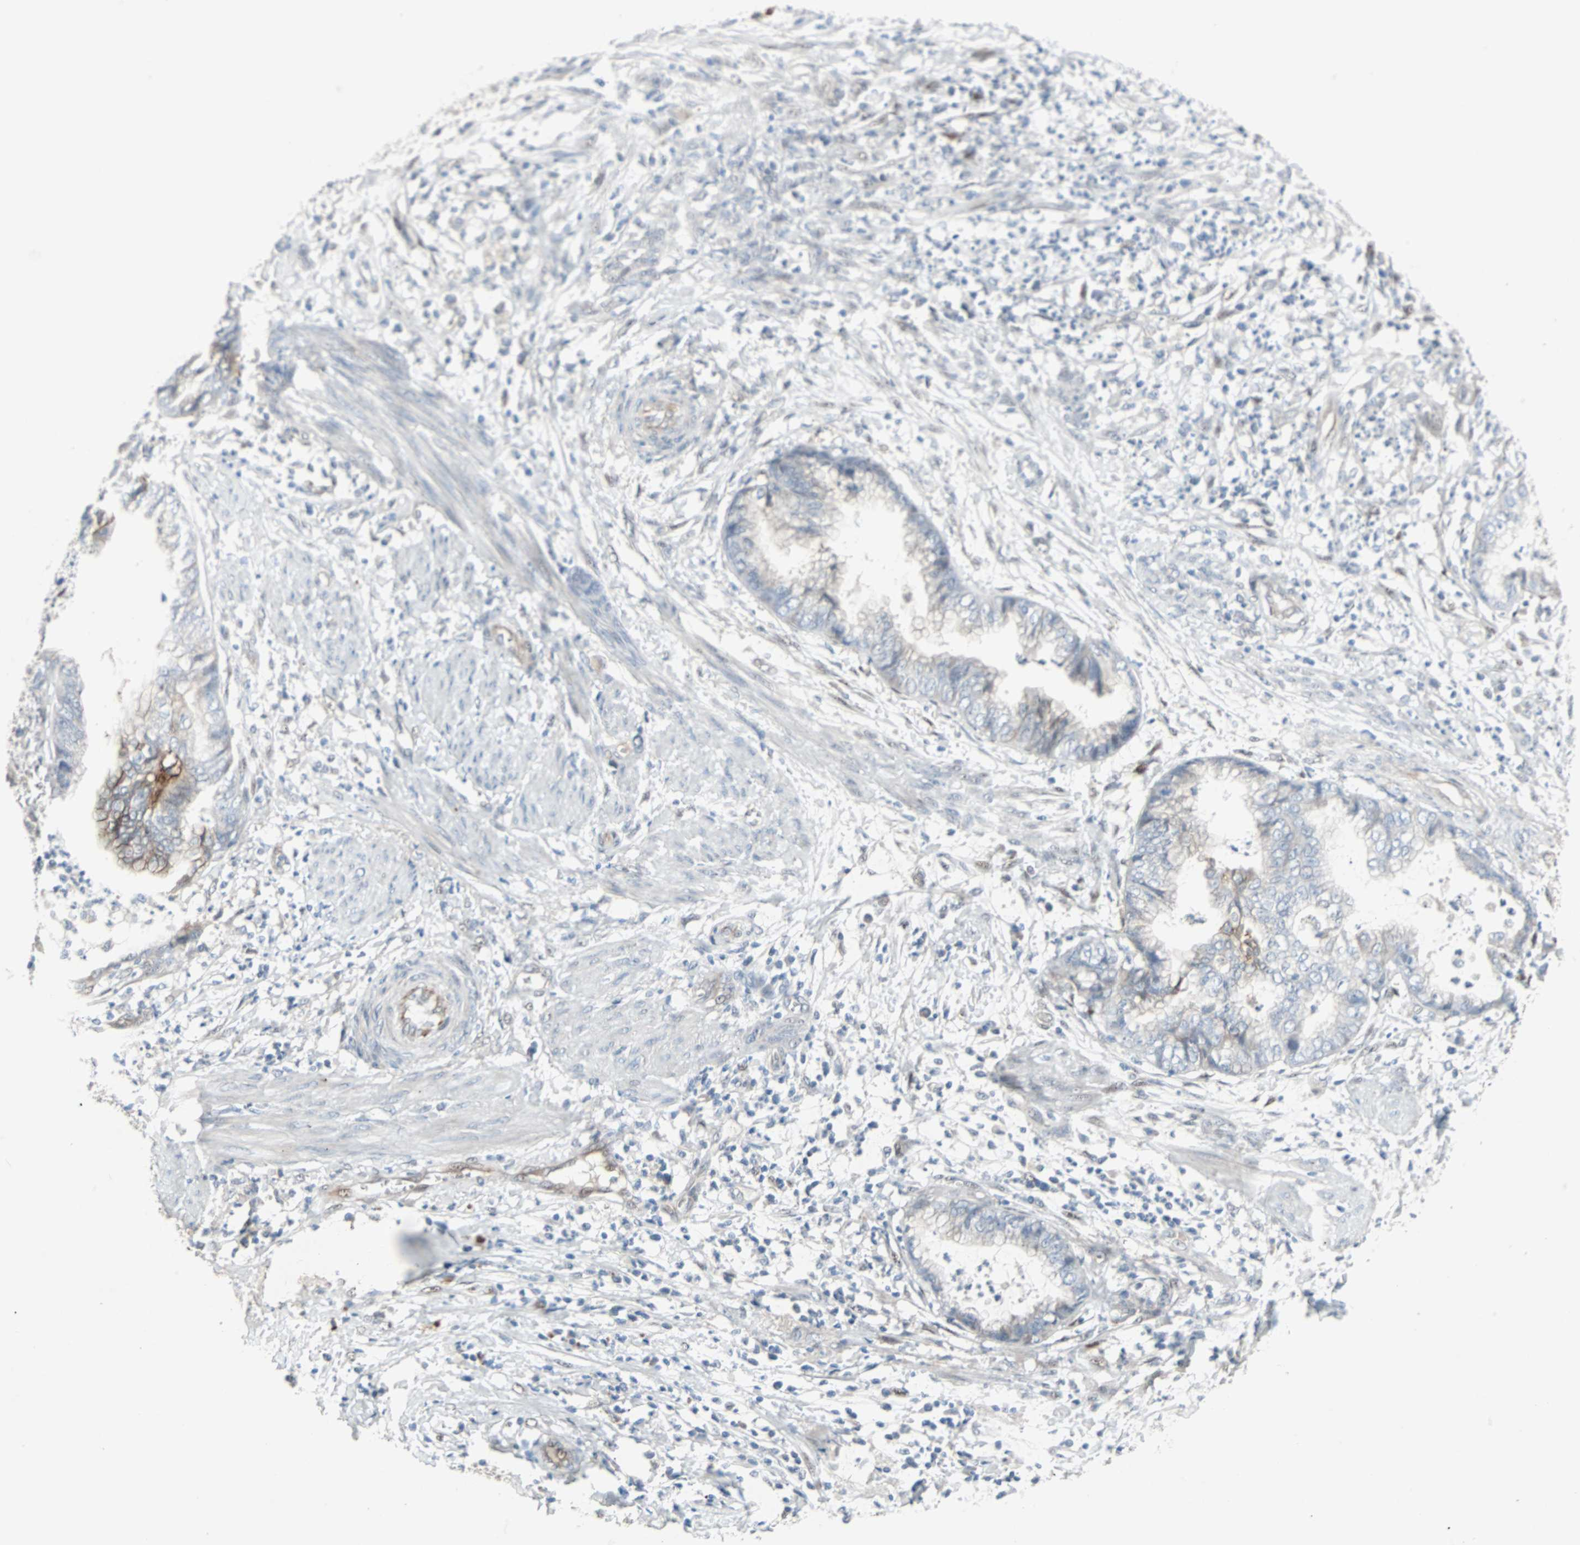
{"staining": {"intensity": "strong", "quantity": "<25%", "location": "cytoplasmic/membranous"}, "tissue": "endometrial cancer", "cell_type": "Tumor cells", "image_type": "cancer", "snomed": [{"axis": "morphology", "description": "Necrosis, NOS"}, {"axis": "morphology", "description": "Adenocarcinoma, NOS"}, {"axis": "topography", "description": "Endometrium"}], "caption": "This is a photomicrograph of IHC staining of endometrial cancer (adenocarcinoma), which shows strong positivity in the cytoplasmic/membranous of tumor cells.", "gene": "CAND2", "patient": {"sex": "female", "age": 79}}